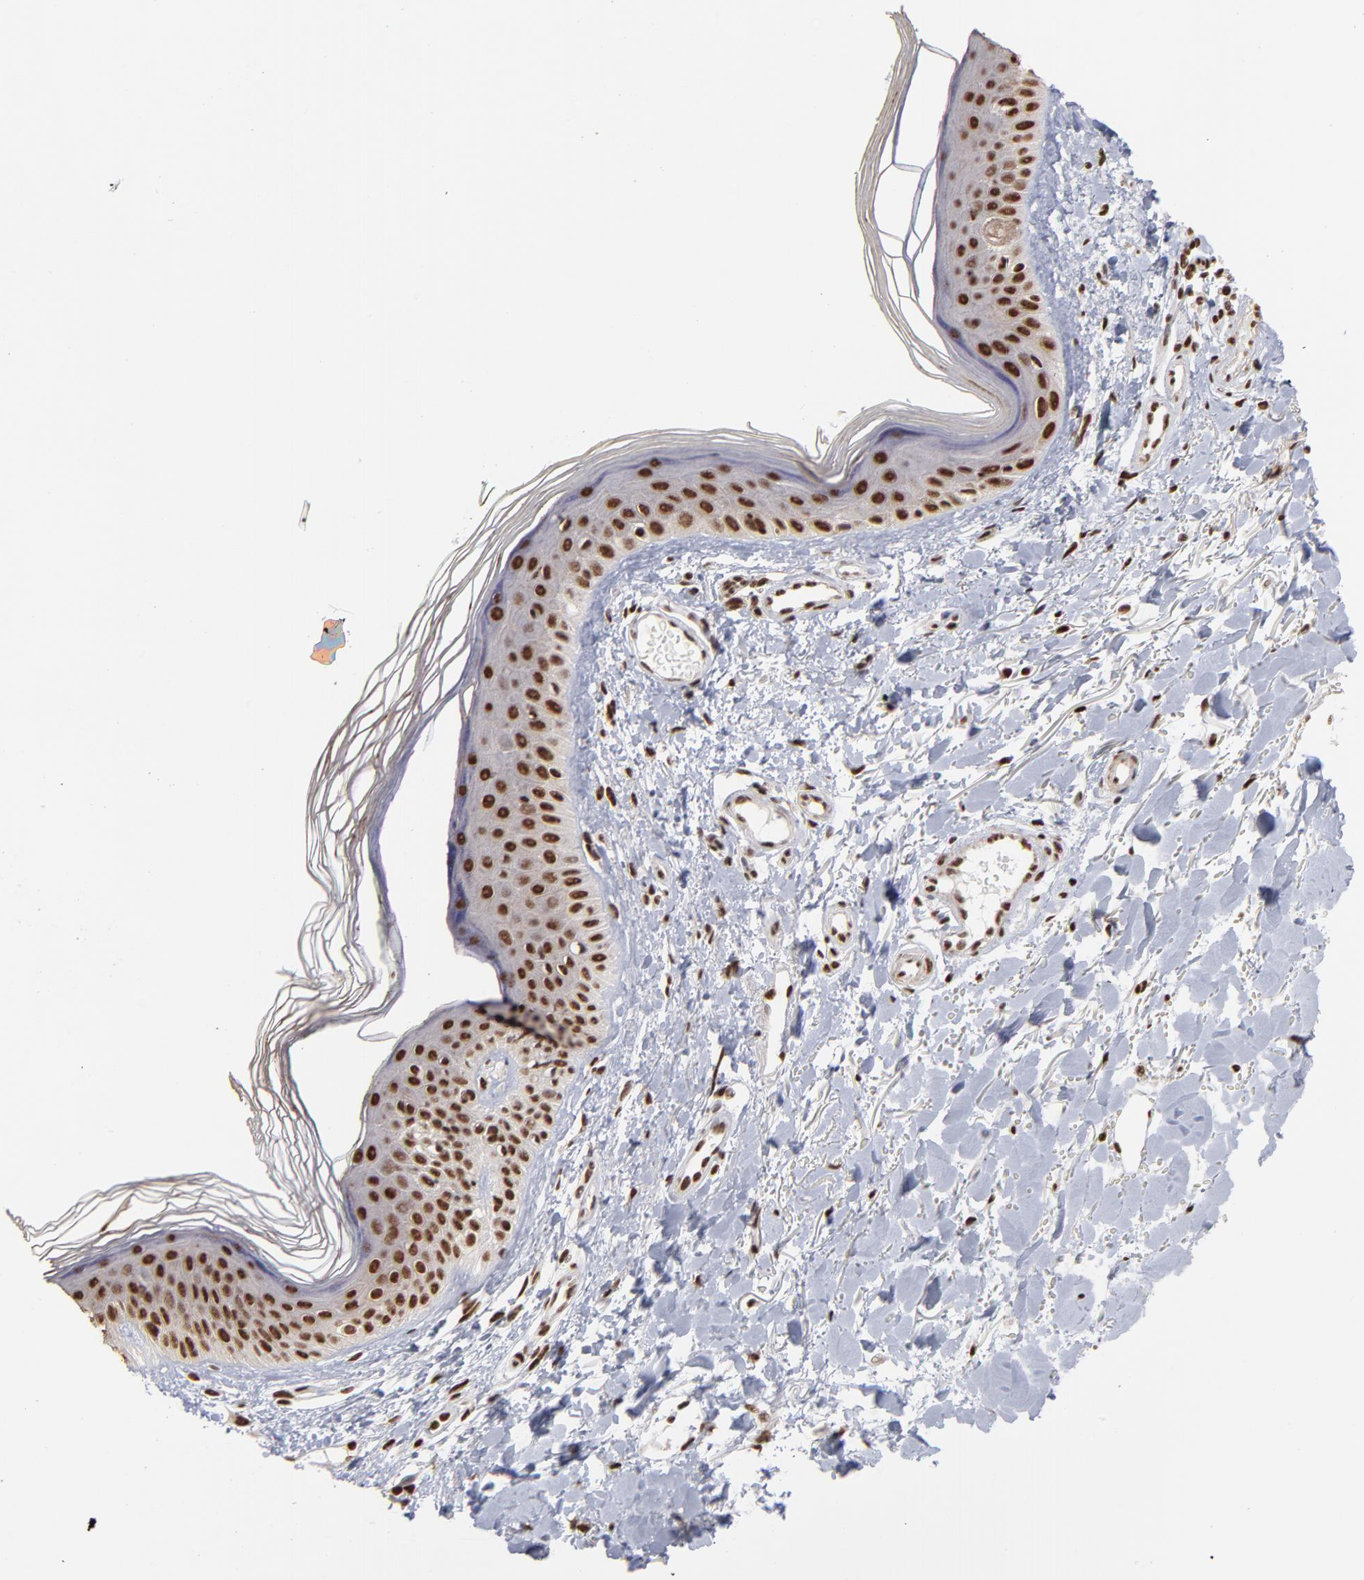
{"staining": {"intensity": "strong", "quantity": ">75%", "location": "nuclear"}, "tissue": "skin", "cell_type": "Fibroblasts", "image_type": "normal", "snomed": [{"axis": "morphology", "description": "Normal tissue, NOS"}, {"axis": "topography", "description": "Skin"}], "caption": "High-magnification brightfield microscopy of benign skin stained with DAB (brown) and counterstained with hematoxylin (blue). fibroblasts exhibit strong nuclear expression is identified in about>75% of cells. Nuclei are stained in blue.", "gene": "ZNF3", "patient": {"sex": "male", "age": 71}}